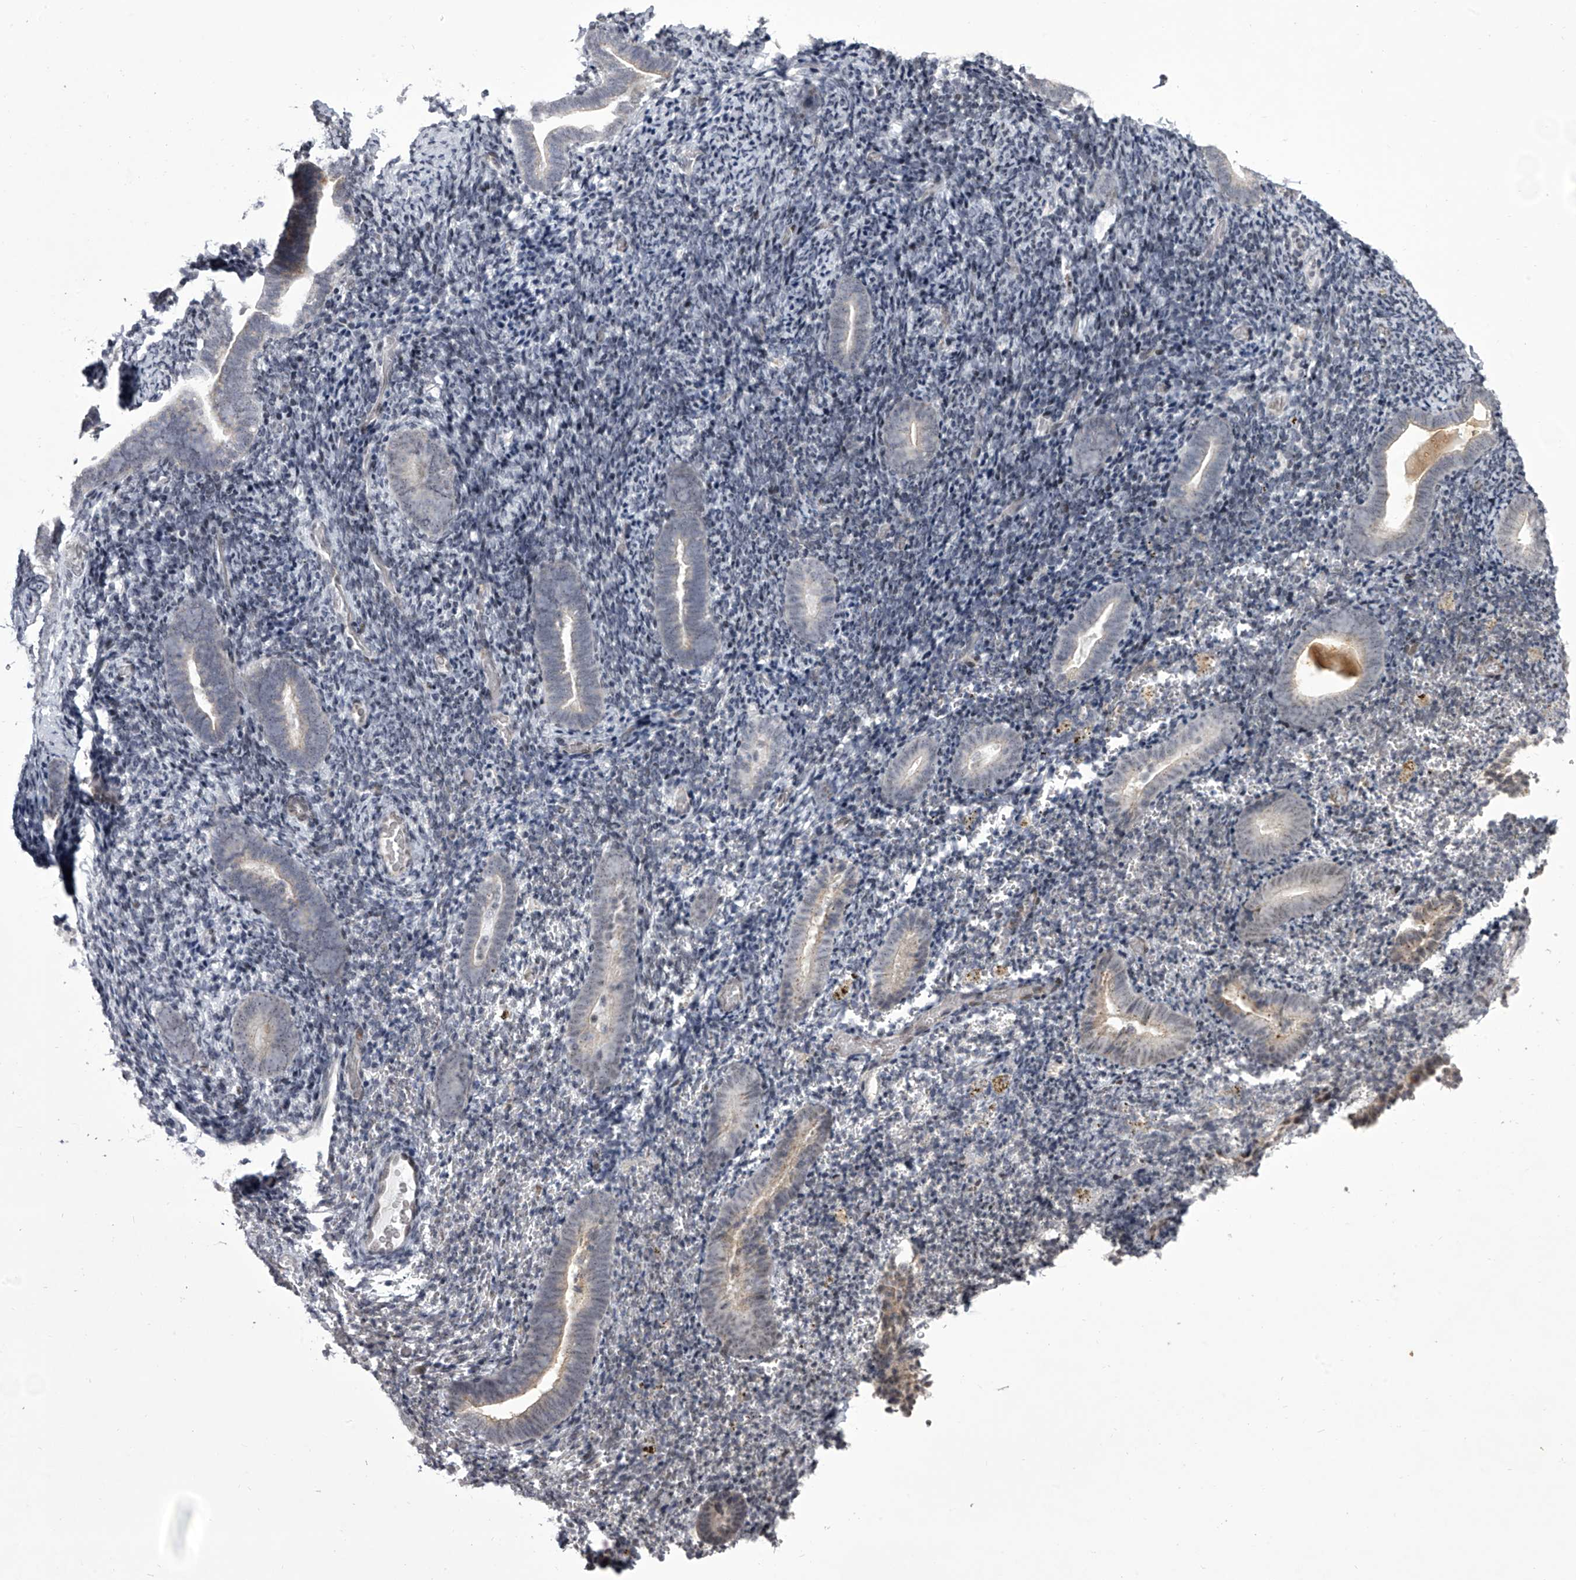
{"staining": {"intensity": "negative", "quantity": "none", "location": "none"}, "tissue": "endometrium", "cell_type": "Cells in endometrial stroma", "image_type": "normal", "snomed": [{"axis": "morphology", "description": "Normal tissue, NOS"}, {"axis": "topography", "description": "Endometrium"}], "caption": "Immunohistochemistry (IHC) image of normal human endometrium stained for a protein (brown), which shows no staining in cells in endometrial stroma.", "gene": "MLLT1", "patient": {"sex": "female", "age": 51}}